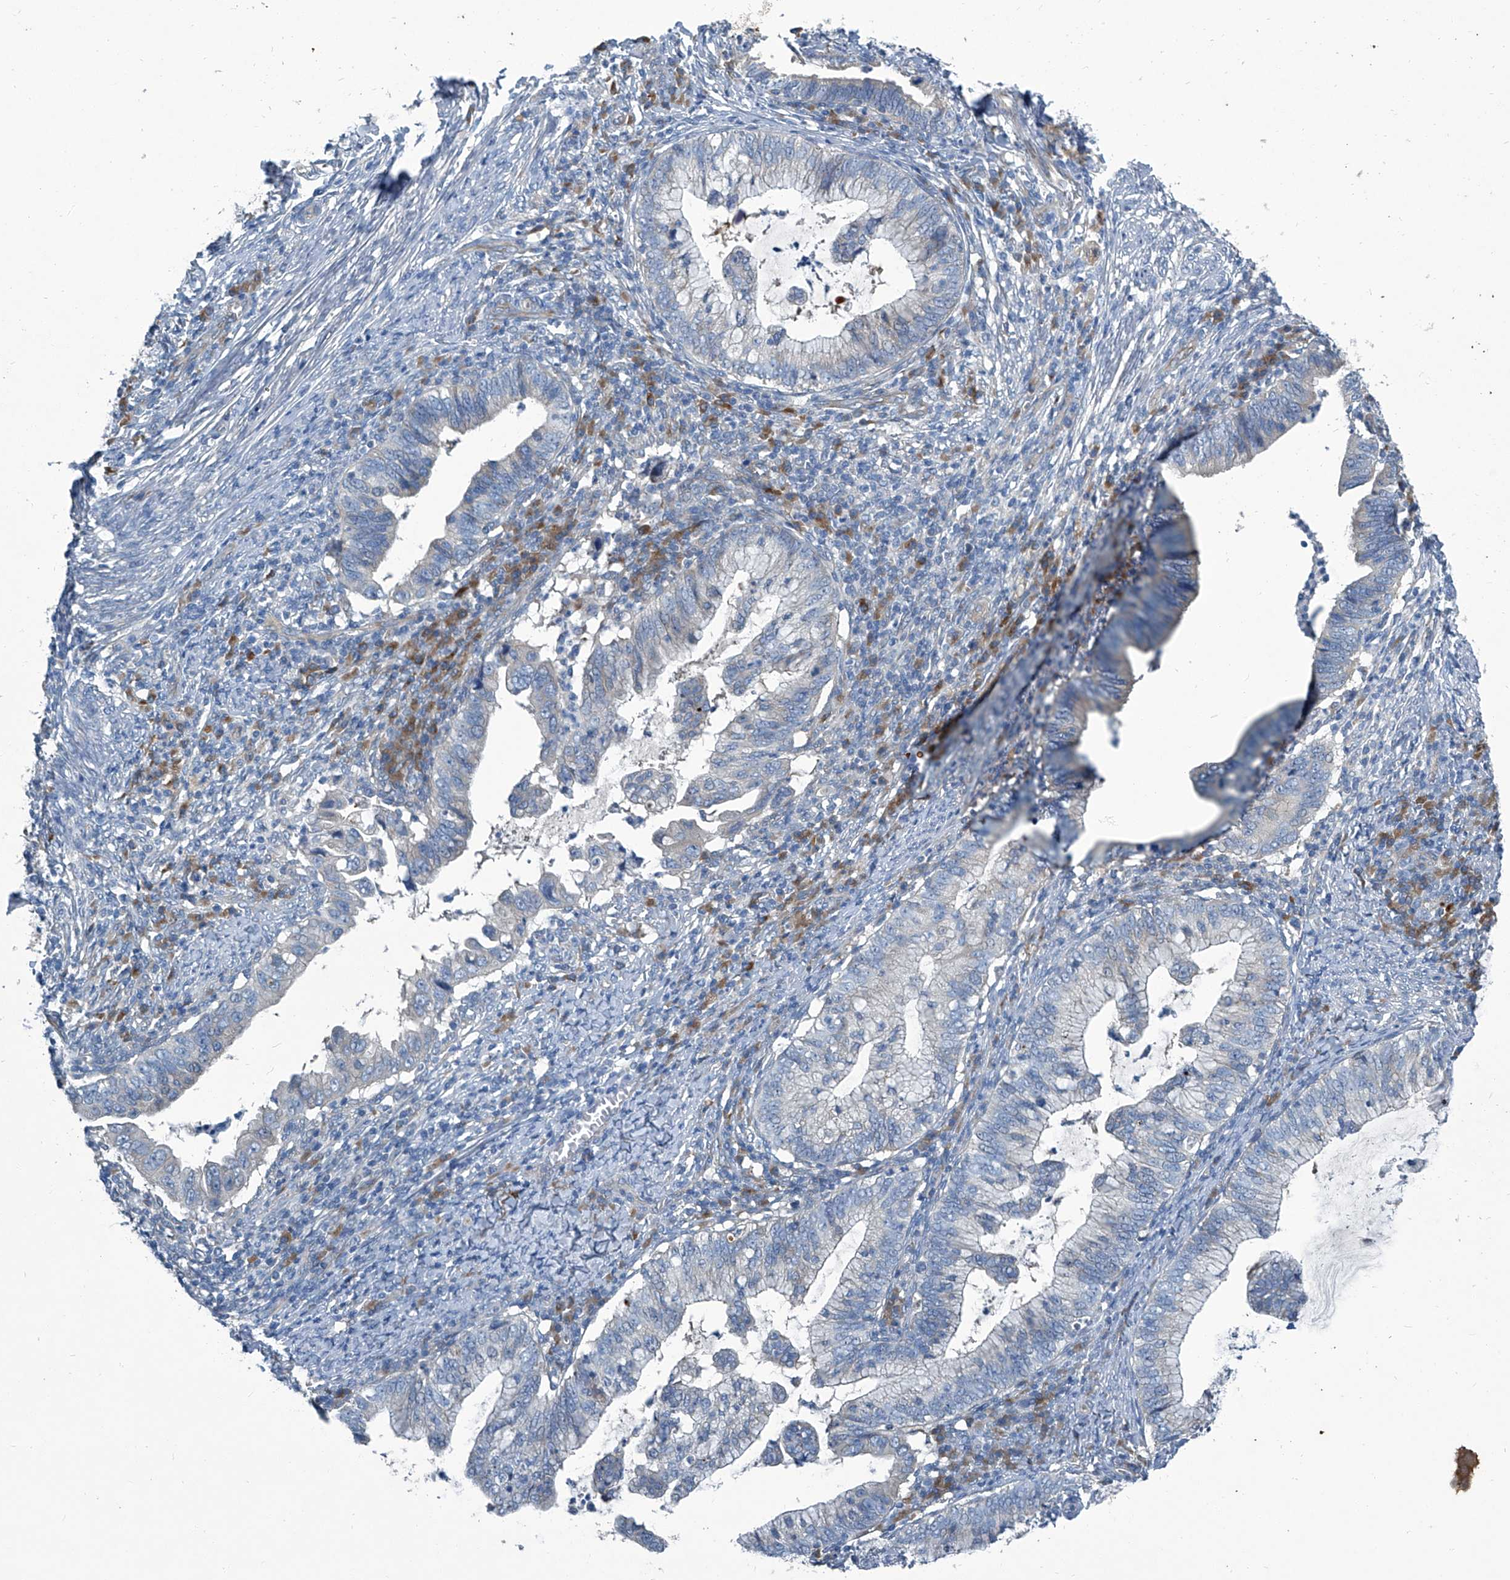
{"staining": {"intensity": "negative", "quantity": "none", "location": "none"}, "tissue": "cervical cancer", "cell_type": "Tumor cells", "image_type": "cancer", "snomed": [{"axis": "morphology", "description": "Adenocarcinoma, NOS"}, {"axis": "topography", "description": "Cervix"}], "caption": "Immunohistochemistry (IHC) photomicrograph of neoplastic tissue: human adenocarcinoma (cervical) stained with DAB (3,3'-diaminobenzidine) reveals no significant protein positivity in tumor cells. The staining is performed using DAB (3,3'-diaminobenzidine) brown chromogen with nuclei counter-stained in using hematoxylin.", "gene": "SLC26A11", "patient": {"sex": "female", "age": 36}}